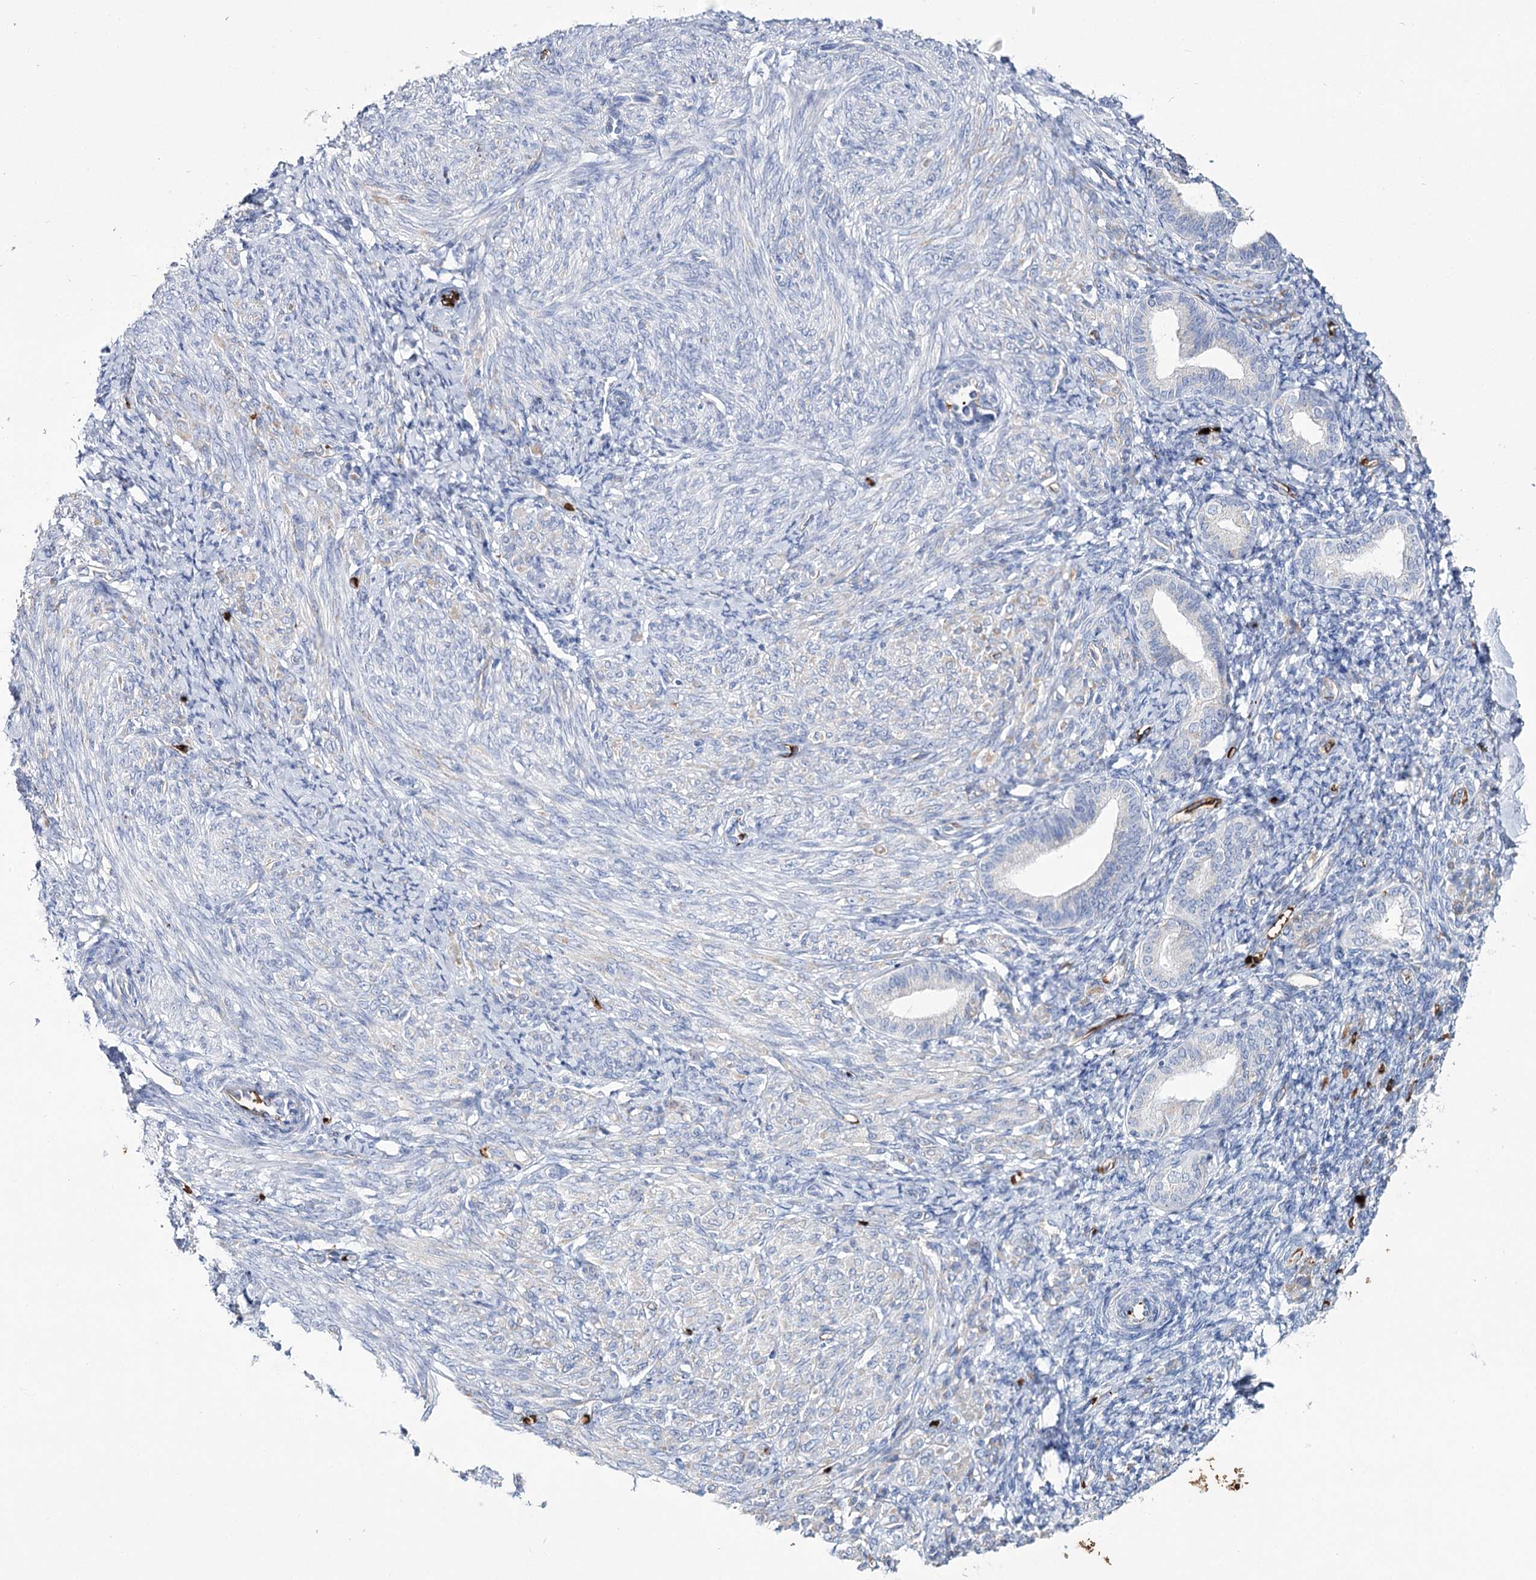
{"staining": {"intensity": "negative", "quantity": "none", "location": "none"}, "tissue": "endometrium", "cell_type": "Cells in endometrial stroma", "image_type": "normal", "snomed": [{"axis": "morphology", "description": "Normal tissue, NOS"}, {"axis": "topography", "description": "Endometrium"}], "caption": "Immunohistochemical staining of unremarkable human endometrium displays no significant staining in cells in endometrial stroma. Brightfield microscopy of immunohistochemistry stained with DAB (3,3'-diaminobenzidine) (brown) and hematoxylin (blue), captured at high magnification.", "gene": "GBF1", "patient": {"sex": "female", "age": 72}}